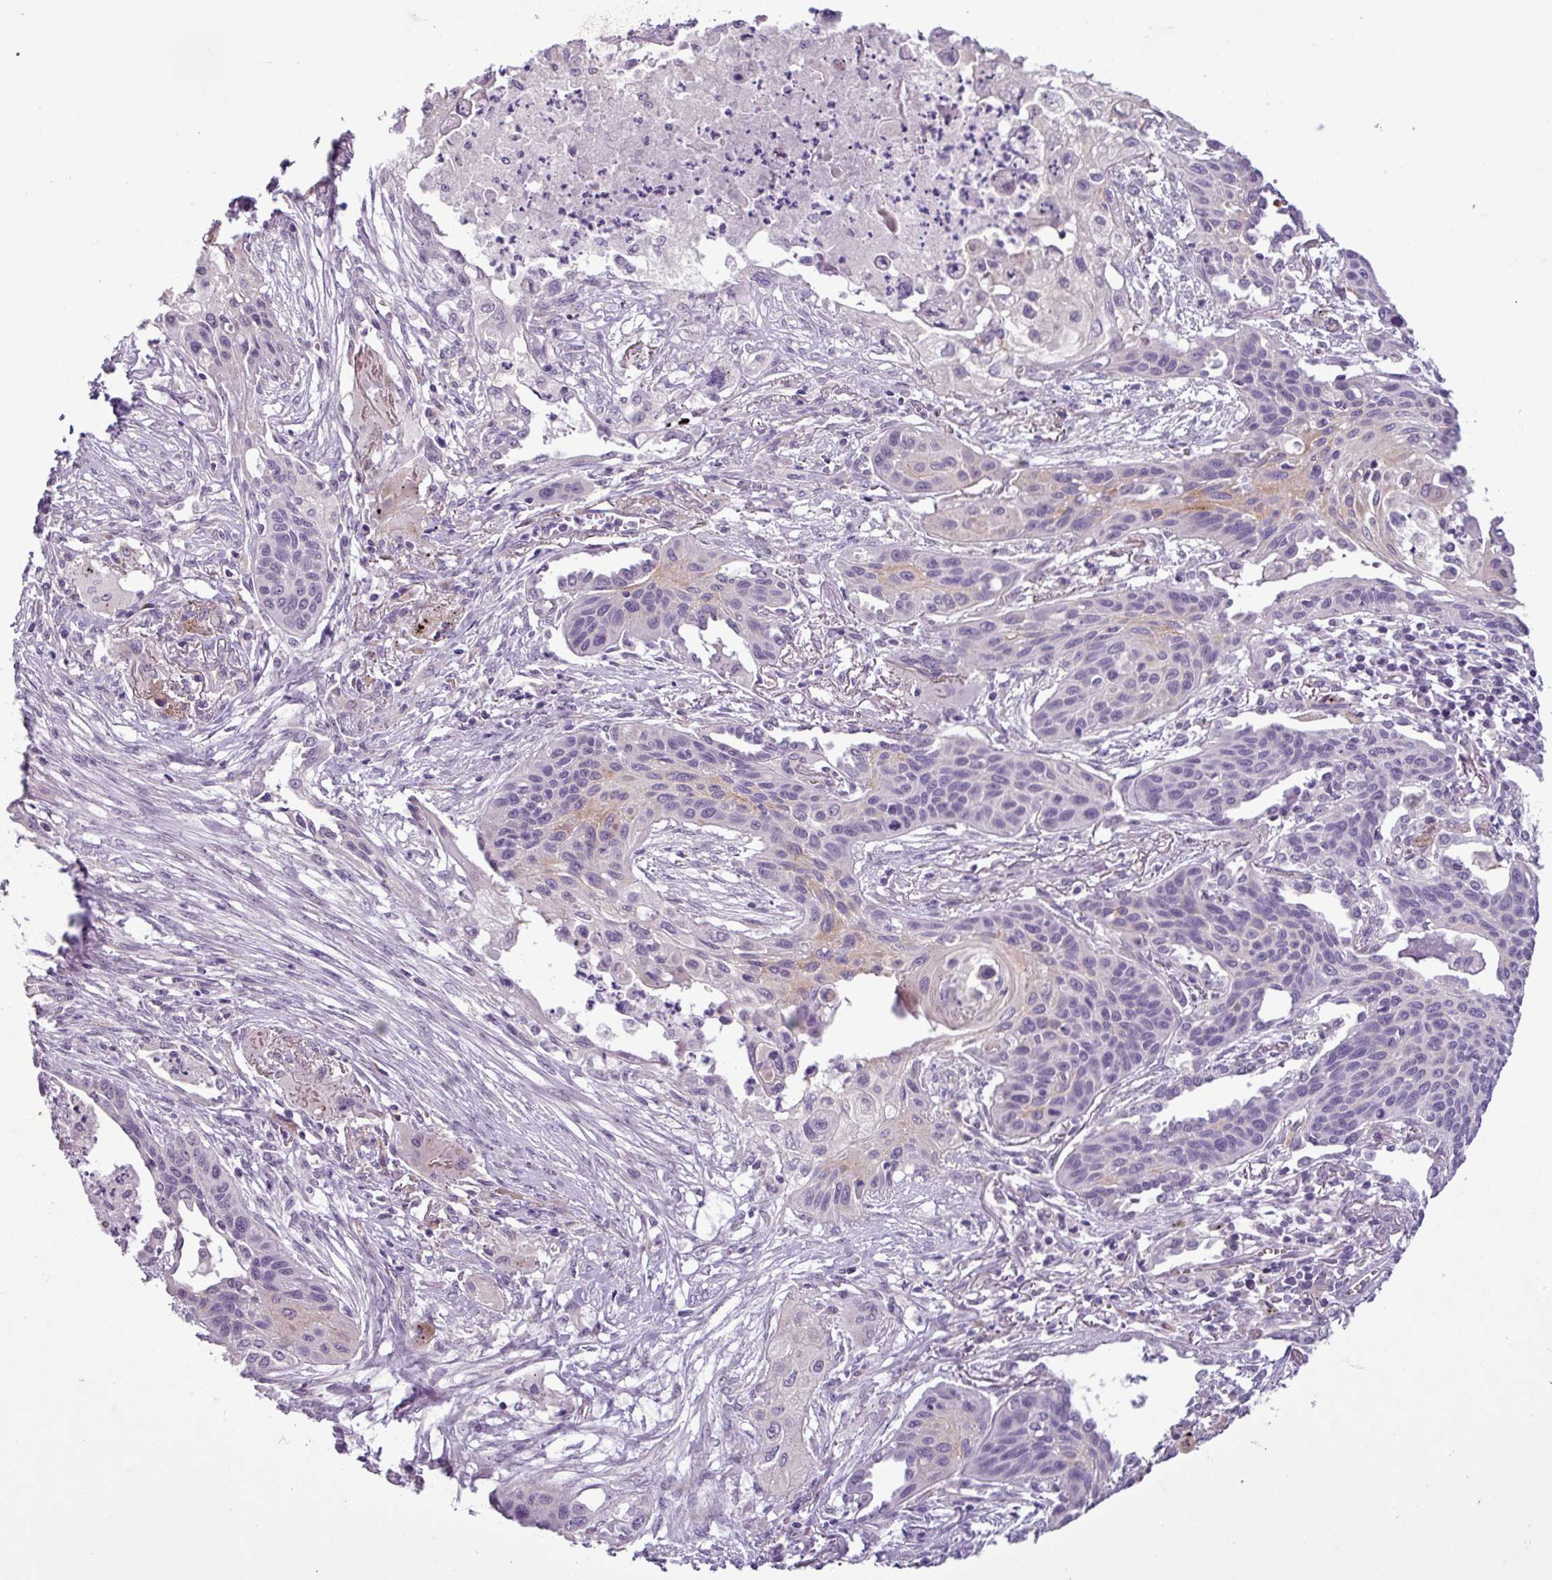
{"staining": {"intensity": "negative", "quantity": "none", "location": "none"}, "tissue": "lung cancer", "cell_type": "Tumor cells", "image_type": "cancer", "snomed": [{"axis": "morphology", "description": "Squamous cell carcinoma, NOS"}, {"axis": "topography", "description": "Lung"}], "caption": "Tumor cells show no significant protein expression in lung squamous cell carcinoma. (DAB (3,3'-diaminobenzidine) IHC, high magnification).", "gene": "C9orf24", "patient": {"sex": "male", "age": 71}}